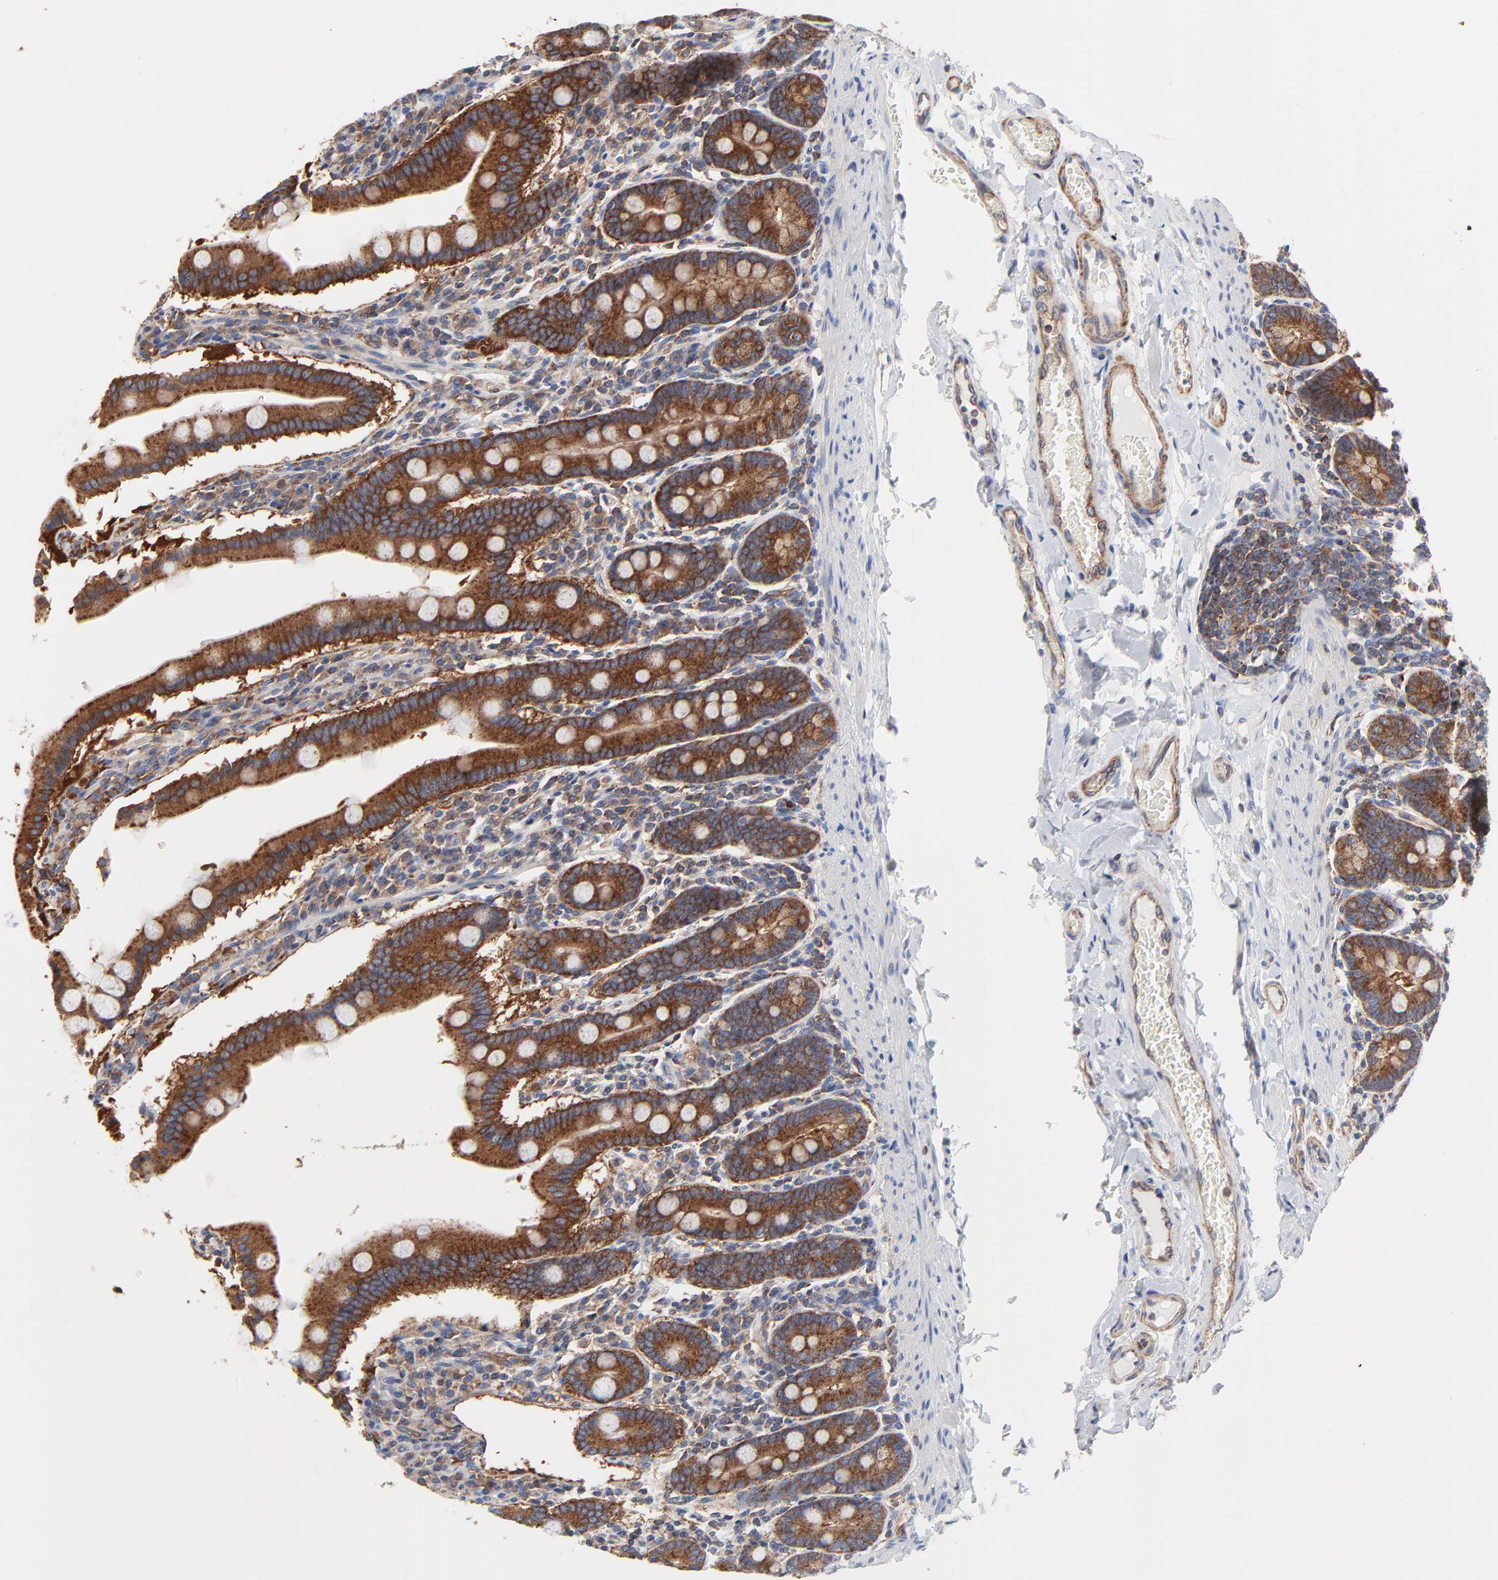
{"staining": {"intensity": "strong", "quantity": ">75%", "location": "cytoplasmic/membranous"}, "tissue": "duodenum", "cell_type": "Glandular cells", "image_type": "normal", "snomed": [{"axis": "morphology", "description": "Normal tissue, NOS"}, {"axis": "topography", "description": "Duodenum"}], "caption": "This photomicrograph reveals normal duodenum stained with IHC to label a protein in brown. The cytoplasmic/membranous of glandular cells show strong positivity for the protein. Nuclei are counter-stained blue.", "gene": "CD2AP", "patient": {"sex": "male", "age": 50}}